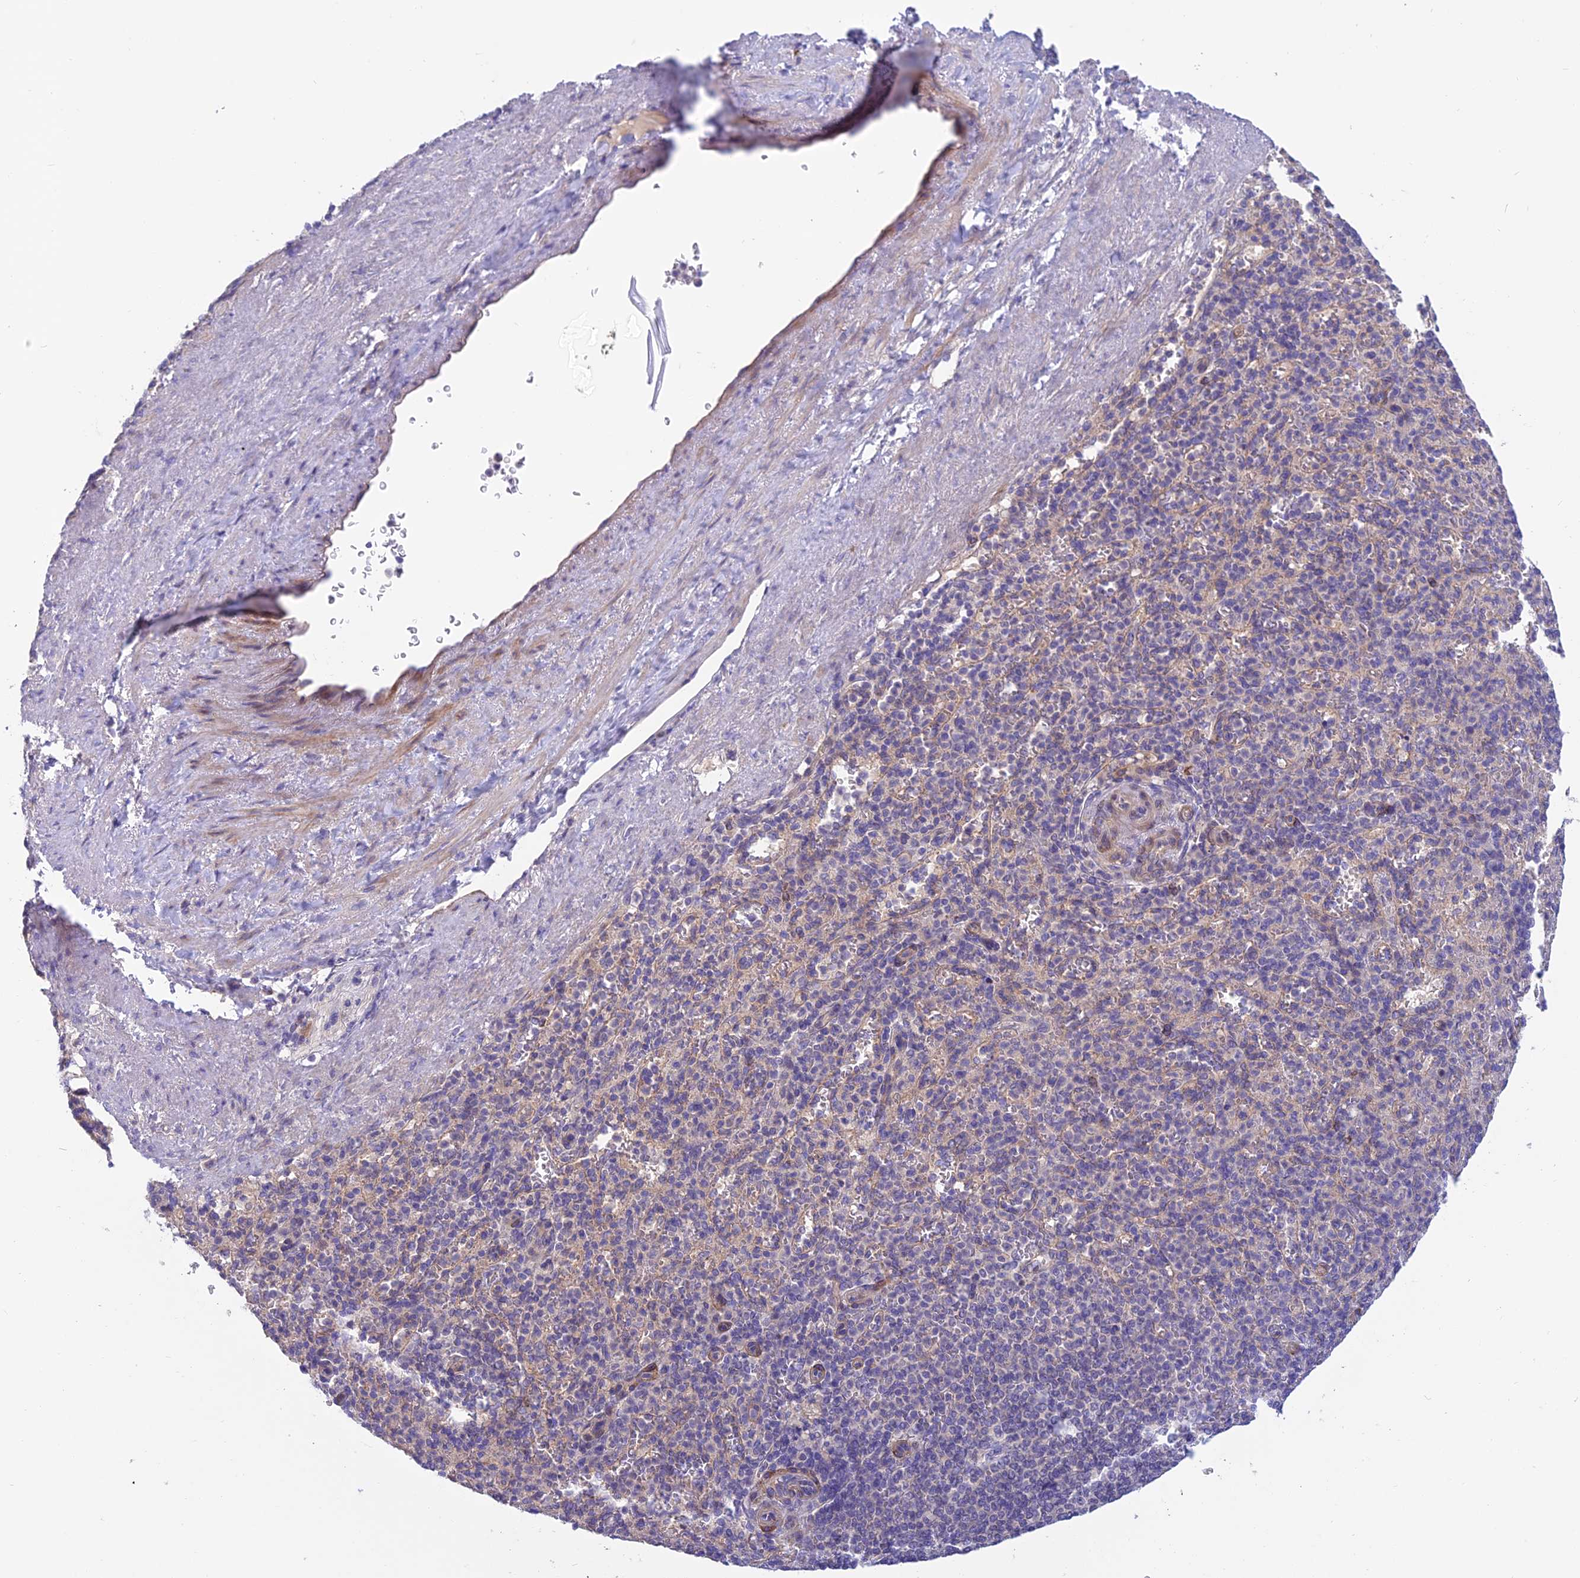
{"staining": {"intensity": "negative", "quantity": "none", "location": "none"}, "tissue": "spleen", "cell_type": "Cells in red pulp", "image_type": "normal", "snomed": [{"axis": "morphology", "description": "Normal tissue, NOS"}, {"axis": "topography", "description": "Spleen"}], "caption": "The histopathology image demonstrates no significant positivity in cells in red pulp of spleen.", "gene": "DUS2", "patient": {"sex": "female", "age": 74}}